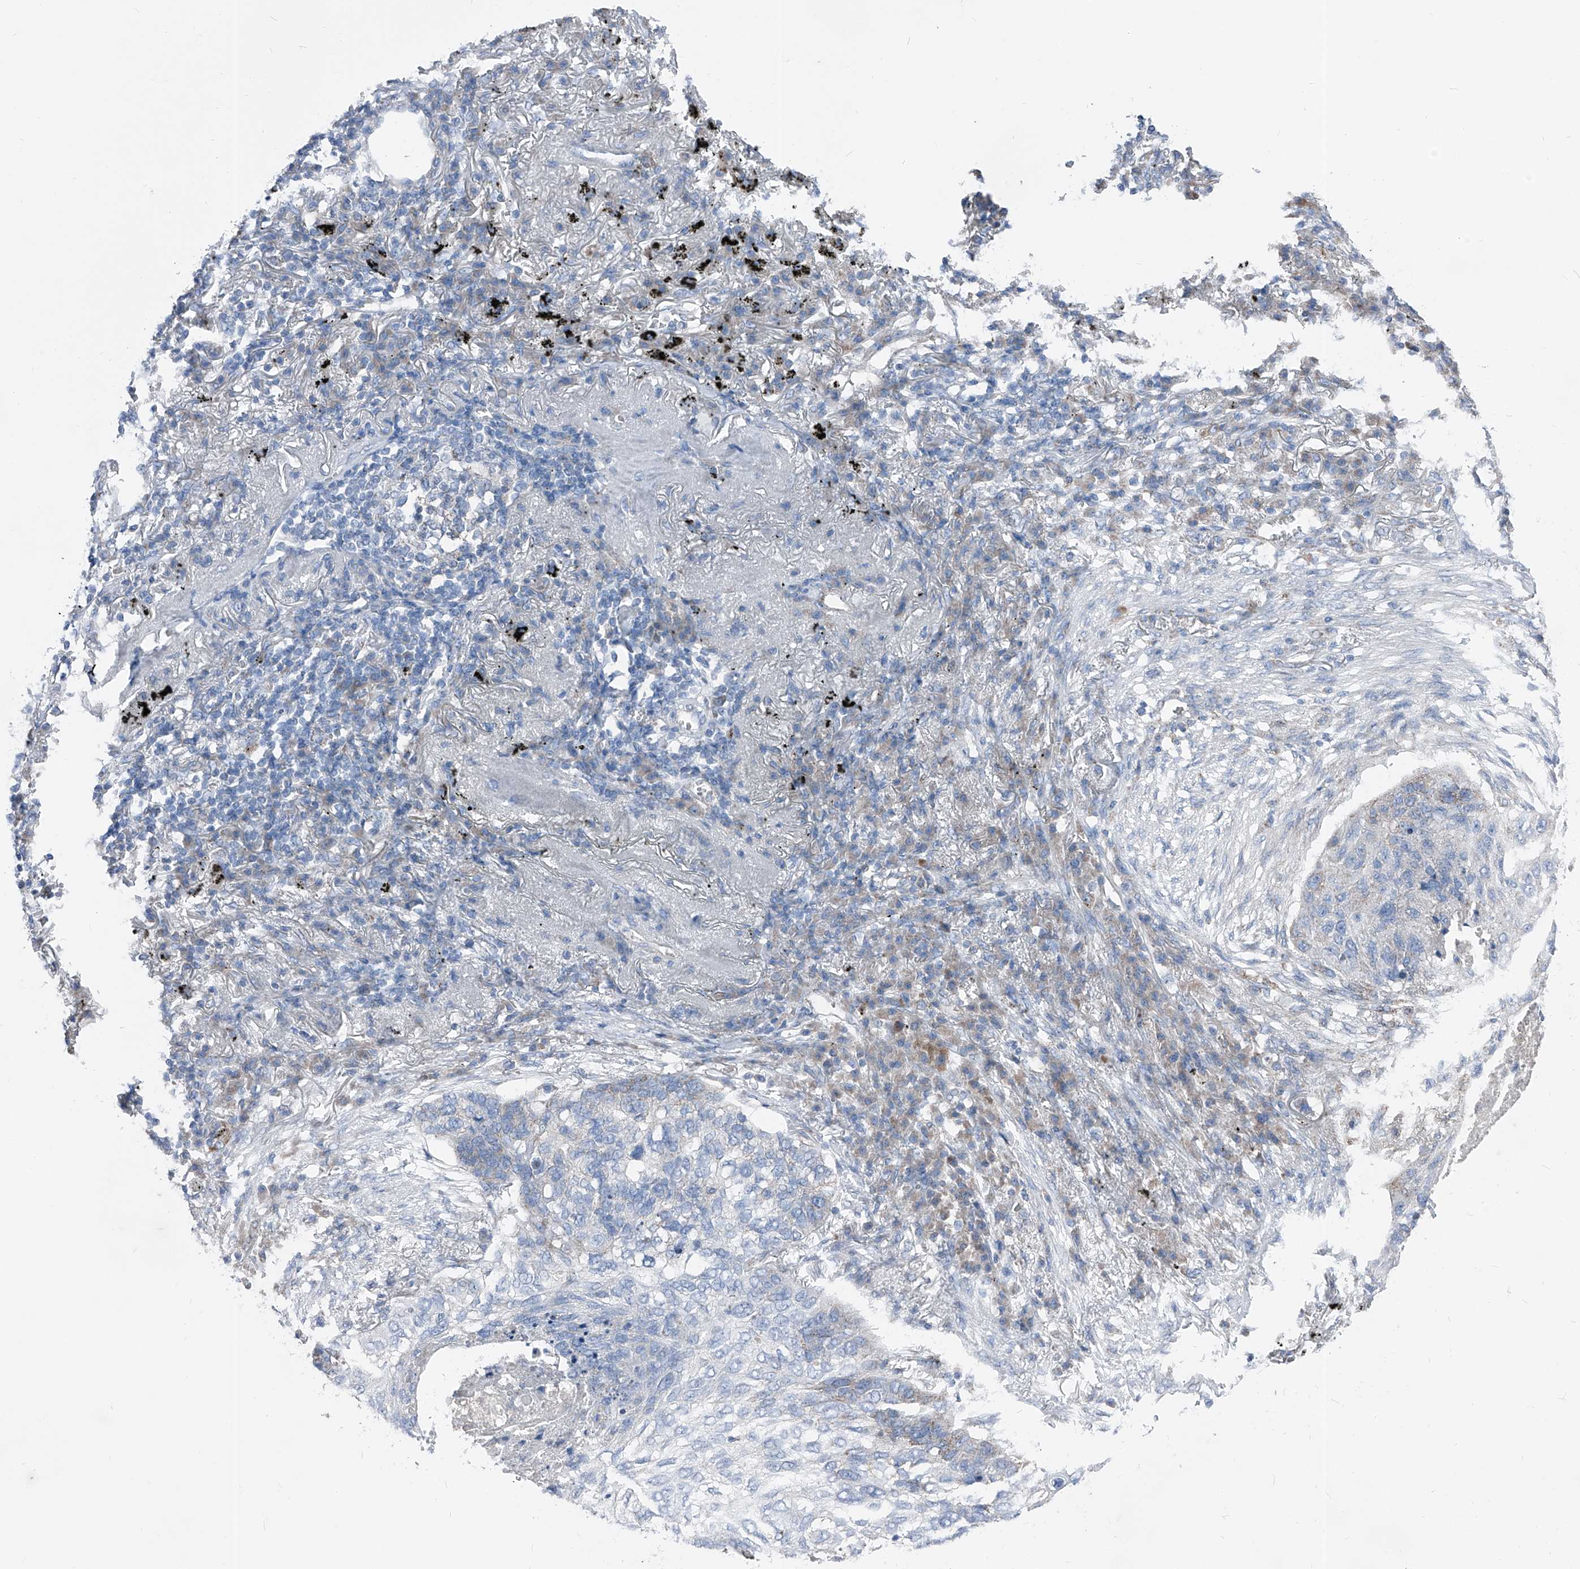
{"staining": {"intensity": "negative", "quantity": "none", "location": "none"}, "tissue": "lung cancer", "cell_type": "Tumor cells", "image_type": "cancer", "snomed": [{"axis": "morphology", "description": "Squamous cell carcinoma, NOS"}, {"axis": "topography", "description": "Lung"}], "caption": "There is no significant staining in tumor cells of lung cancer. Brightfield microscopy of IHC stained with DAB (brown) and hematoxylin (blue), captured at high magnification.", "gene": "AGPS", "patient": {"sex": "female", "age": 63}}